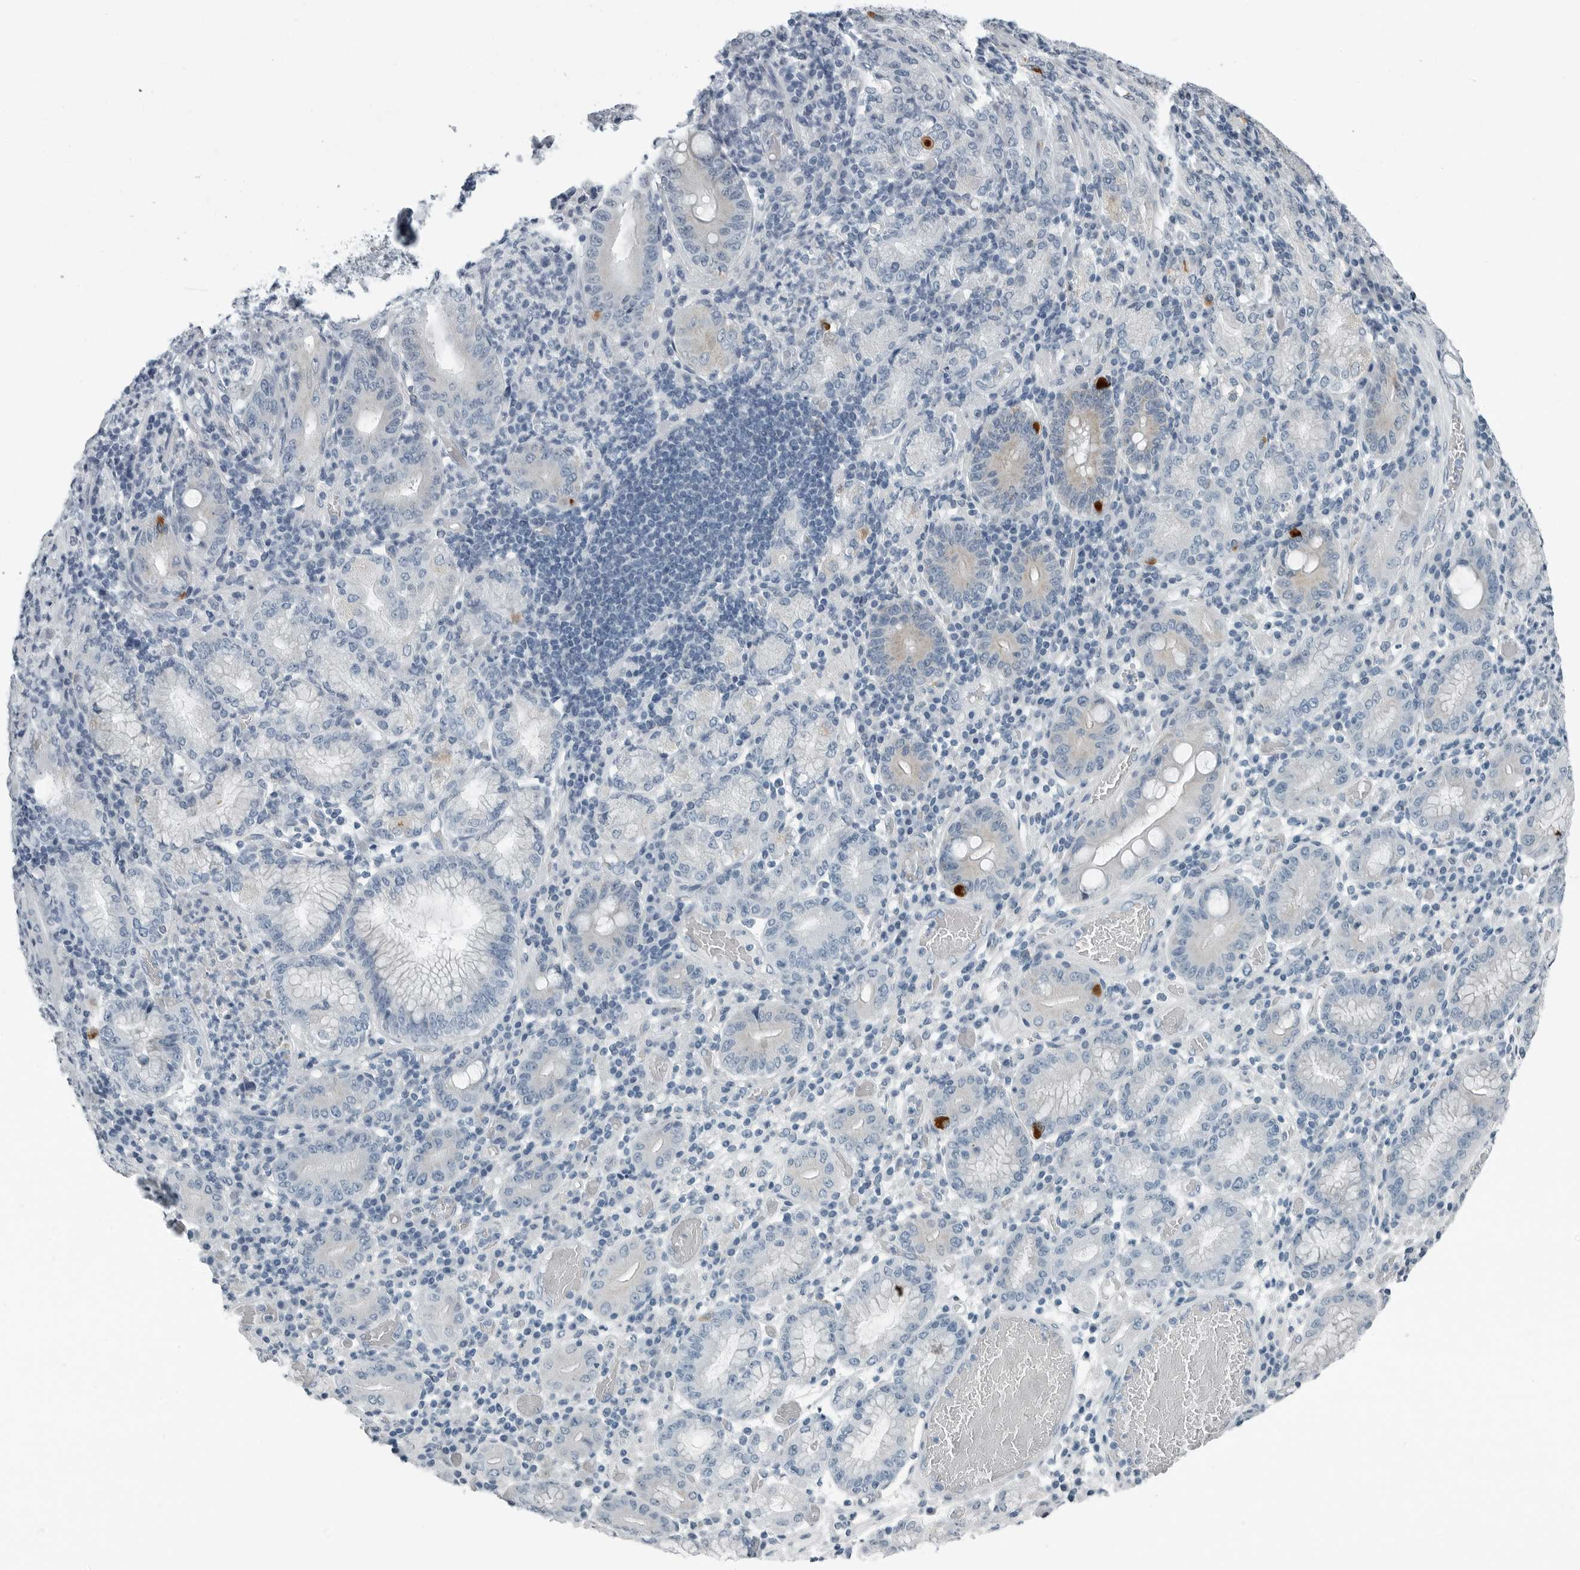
{"staining": {"intensity": "weak", "quantity": "25%-75%", "location": "cytoplasmic/membranous"}, "tissue": "stomach cancer", "cell_type": "Tumor cells", "image_type": "cancer", "snomed": [{"axis": "morphology", "description": "Adenocarcinoma, NOS"}, {"axis": "topography", "description": "Stomach"}], "caption": "Approximately 25%-75% of tumor cells in stomach adenocarcinoma show weak cytoplasmic/membranous protein positivity as visualized by brown immunohistochemical staining.", "gene": "ZPBP2", "patient": {"sex": "female", "age": 73}}